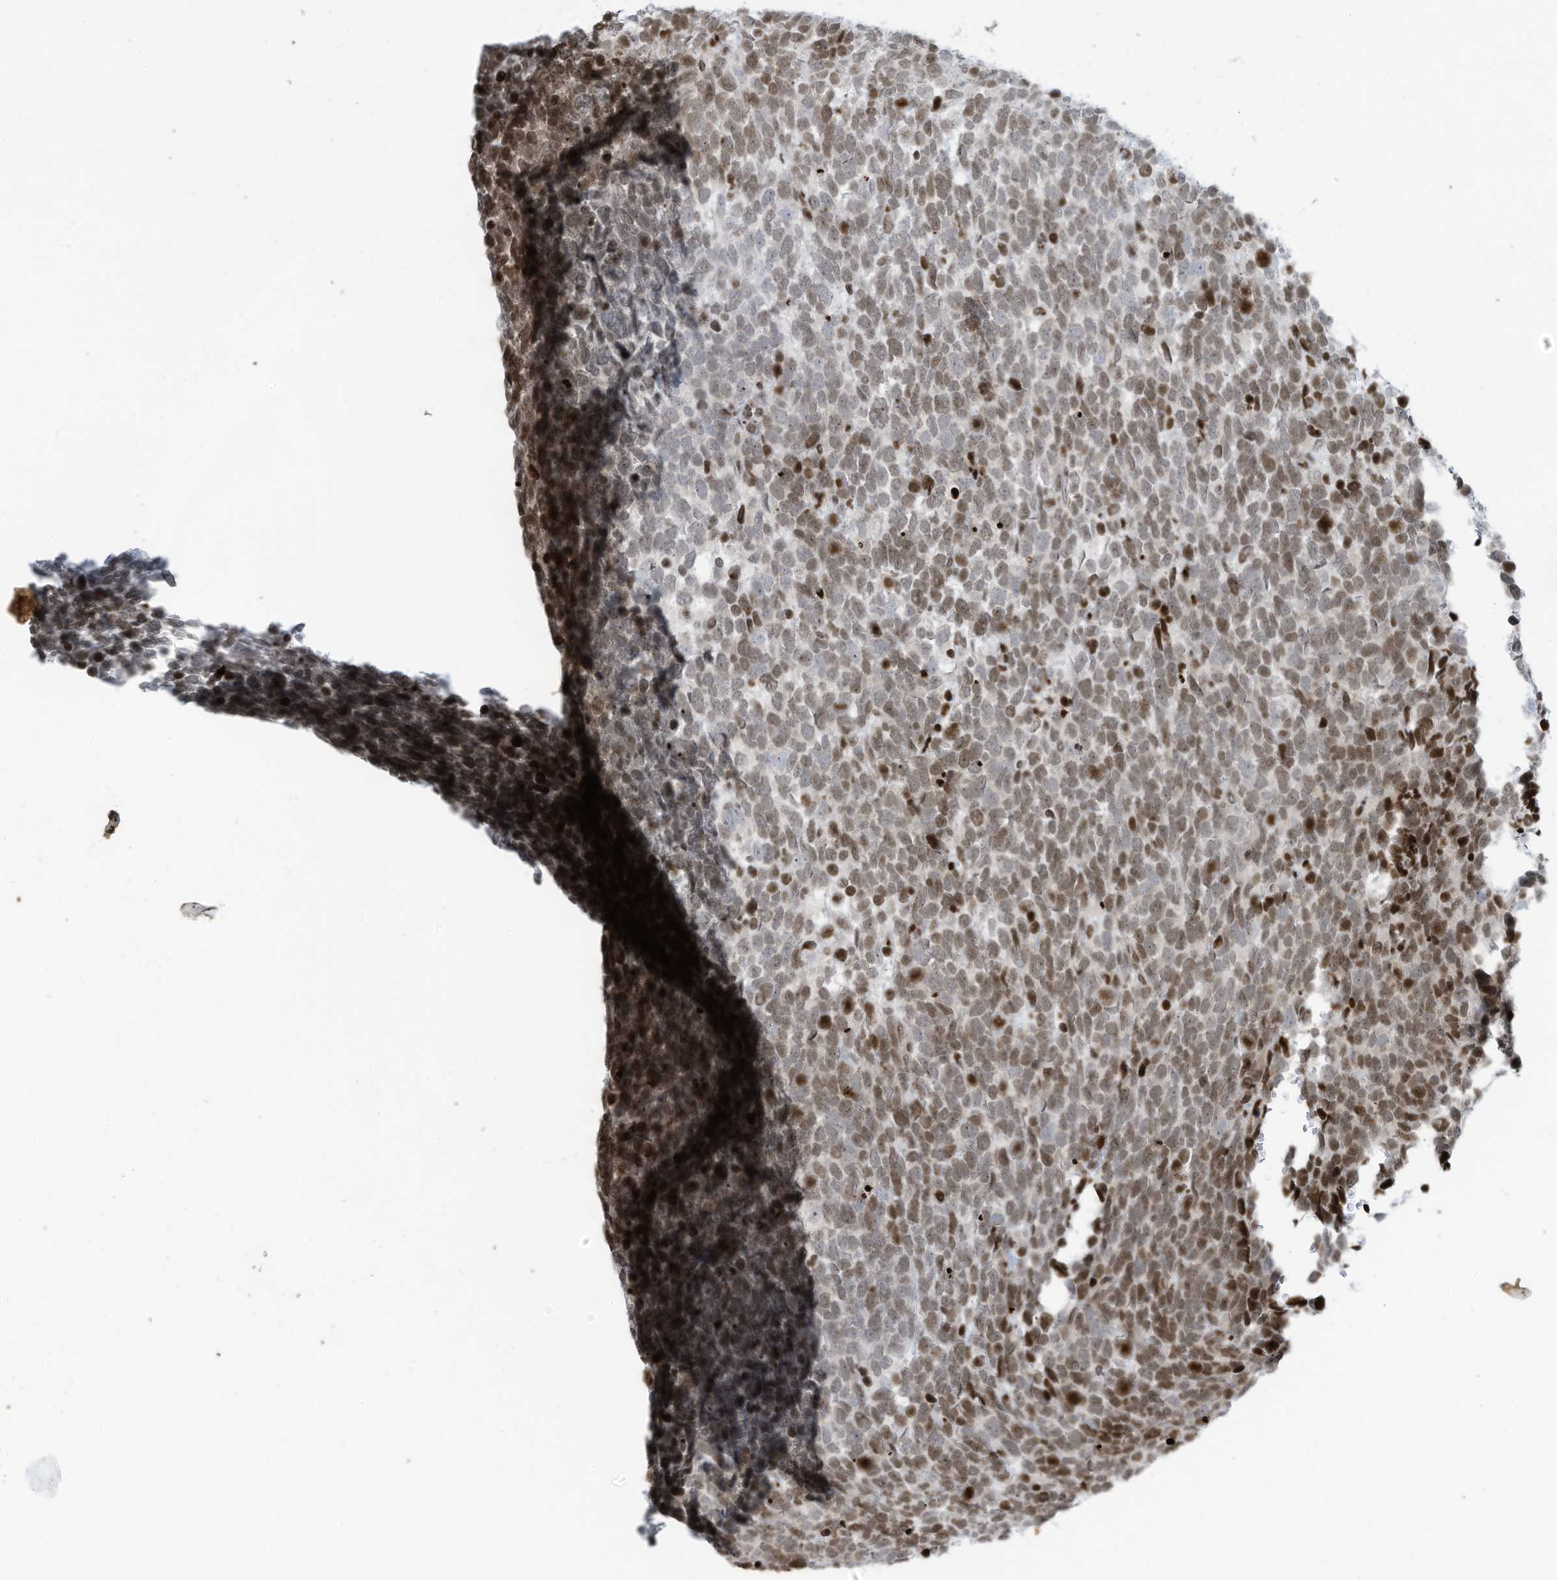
{"staining": {"intensity": "moderate", "quantity": ">75%", "location": "nuclear"}, "tissue": "urothelial cancer", "cell_type": "Tumor cells", "image_type": "cancer", "snomed": [{"axis": "morphology", "description": "Urothelial carcinoma, High grade"}, {"axis": "topography", "description": "Urinary bladder"}], "caption": "Urothelial carcinoma (high-grade) stained with DAB (3,3'-diaminobenzidine) immunohistochemistry (IHC) demonstrates medium levels of moderate nuclear staining in about >75% of tumor cells.", "gene": "ADI1", "patient": {"sex": "female", "age": 82}}